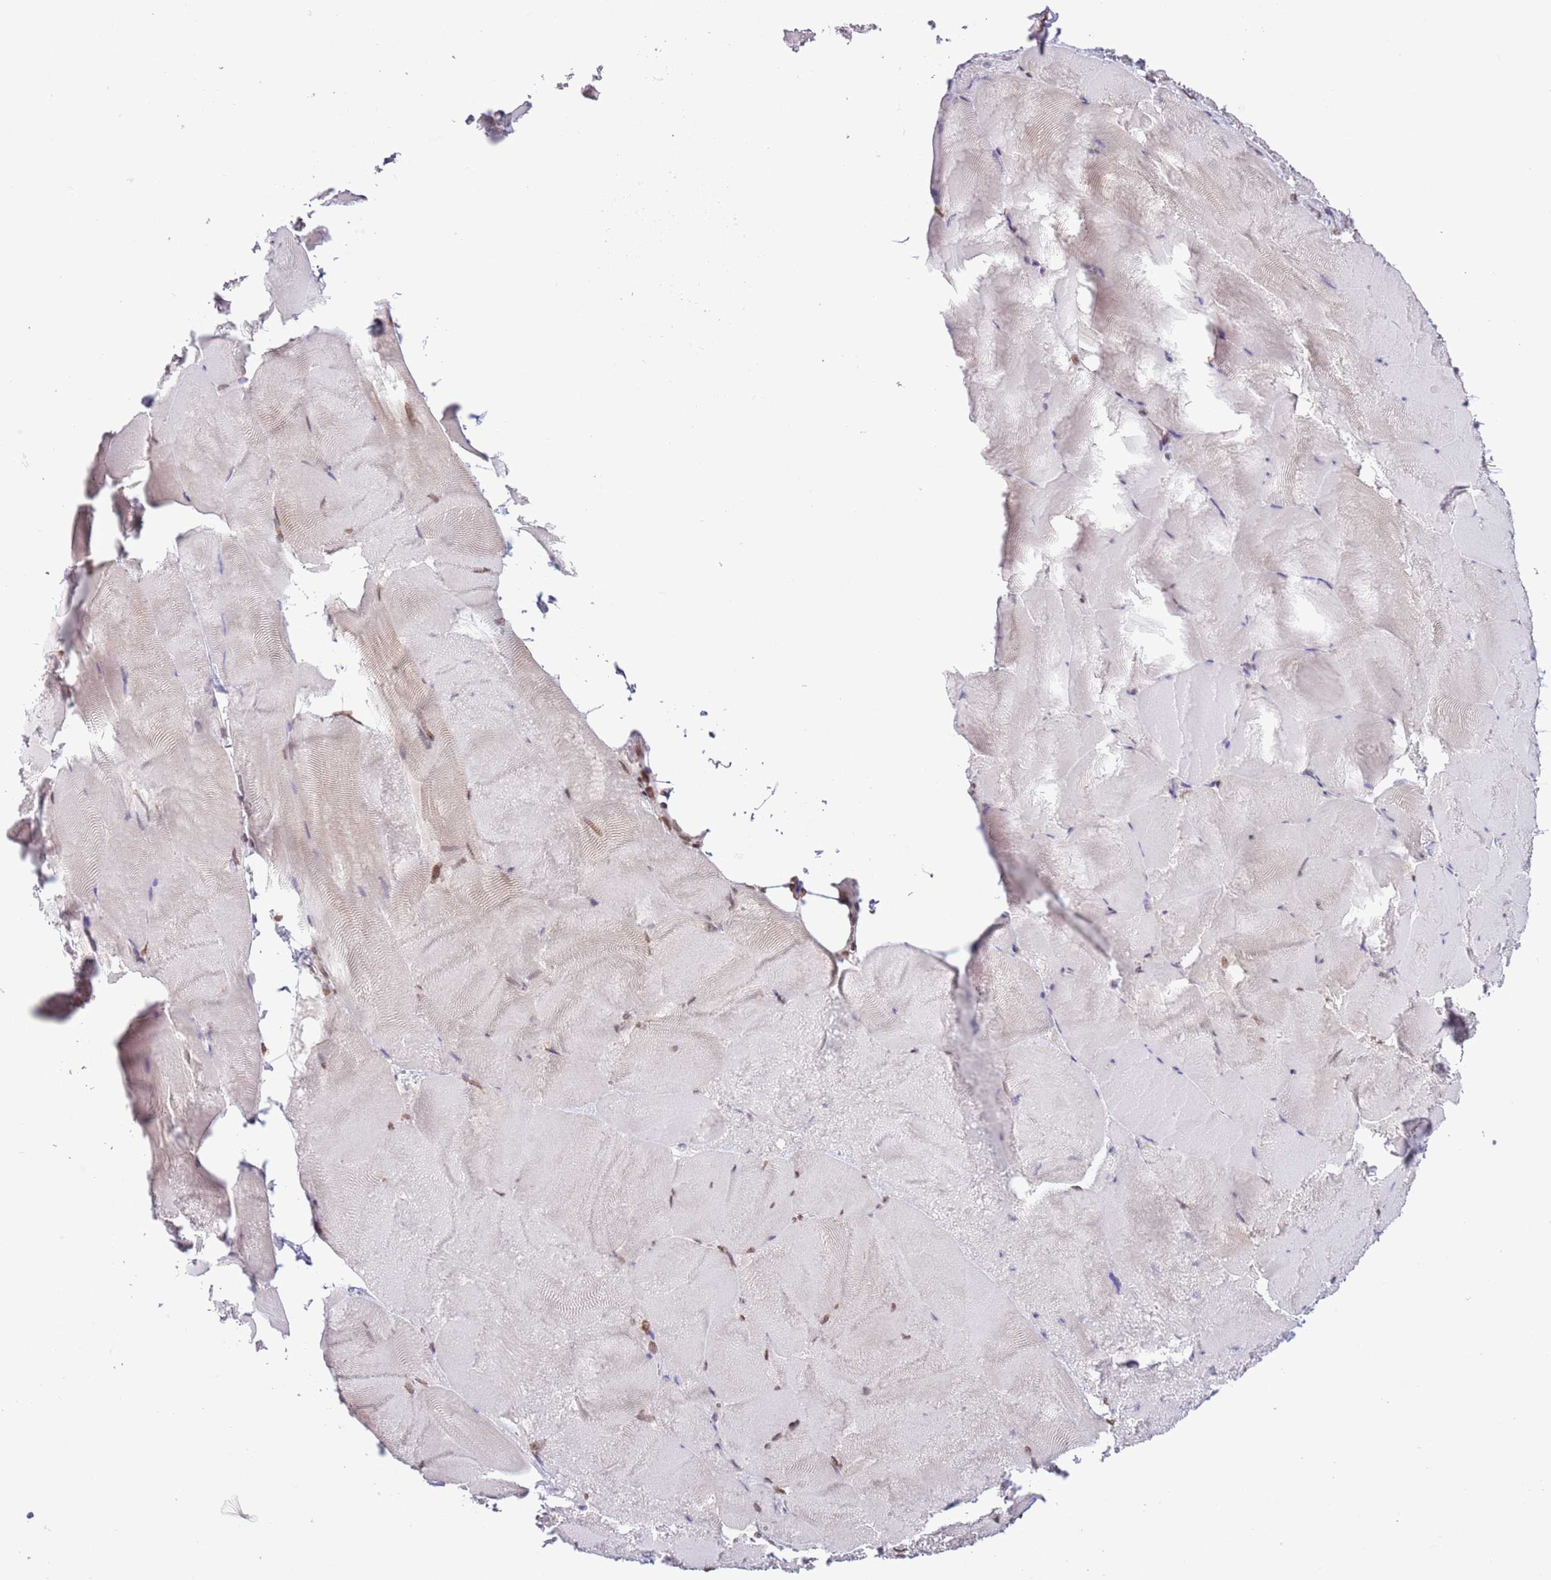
{"staining": {"intensity": "weak", "quantity": "<25%", "location": "cytoplasmic/membranous,nuclear"}, "tissue": "skeletal muscle", "cell_type": "Myocytes", "image_type": "normal", "snomed": [{"axis": "morphology", "description": "Normal tissue, NOS"}, {"axis": "topography", "description": "Skeletal muscle"}], "caption": "Histopathology image shows no protein staining in myocytes of benign skeletal muscle. Nuclei are stained in blue.", "gene": "ZGLP1", "patient": {"sex": "female", "age": 64}}